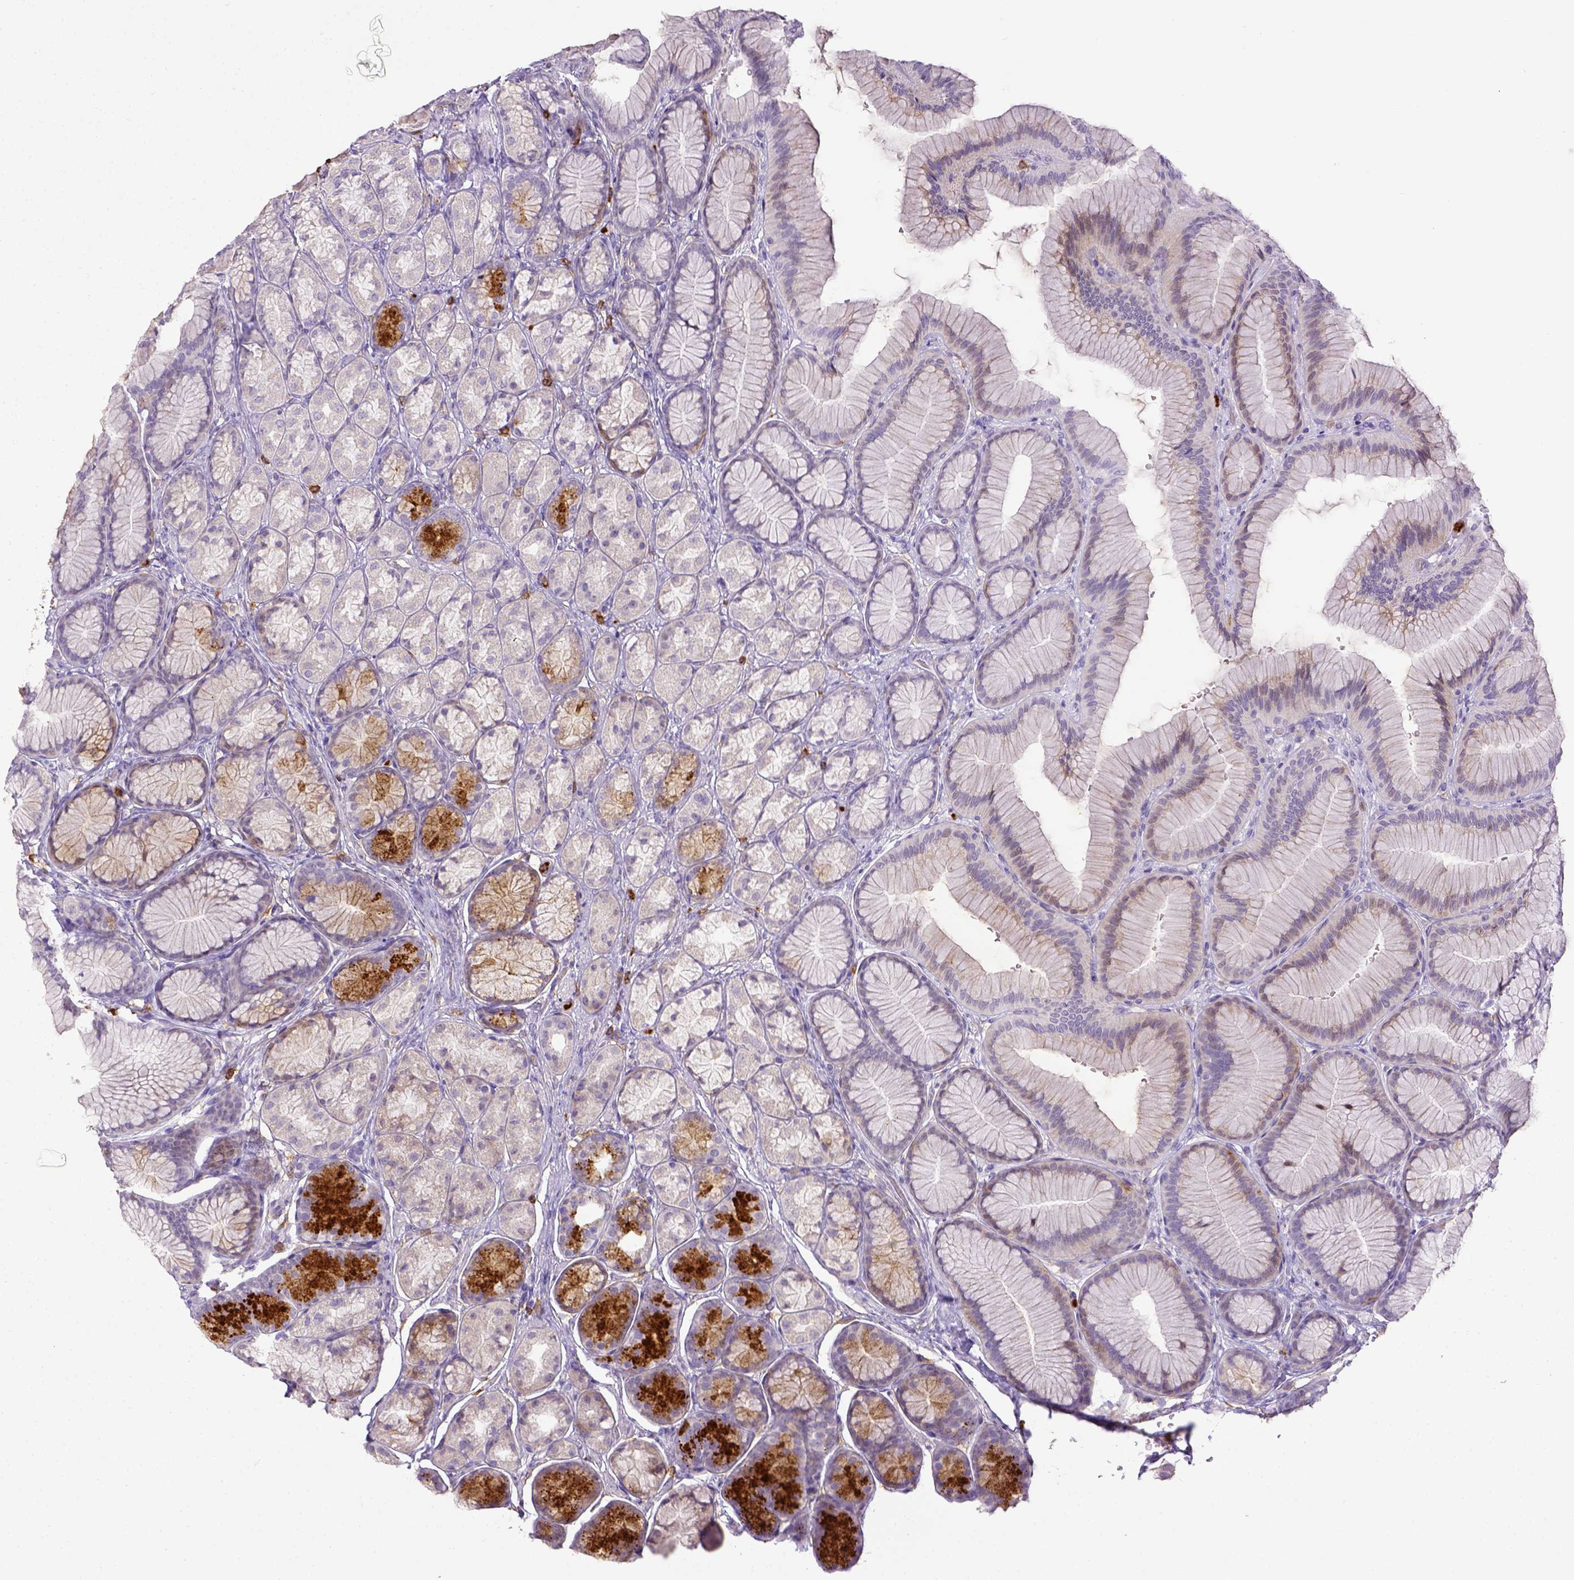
{"staining": {"intensity": "strong", "quantity": "<25%", "location": "cytoplasmic/membranous"}, "tissue": "stomach", "cell_type": "Glandular cells", "image_type": "normal", "snomed": [{"axis": "morphology", "description": "Normal tissue, NOS"}, {"axis": "morphology", "description": "Adenocarcinoma, NOS"}, {"axis": "morphology", "description": "Adenocarcinoma, High grade"}, {"axis": "topography", "description": "Stomach, upper"}, {"axis": "topography", "description": "Stomach"}], "caption": "Protein expression by immunohistochemistry exhibits strong cytoplasmic/membranous expression in approximately <25% of glandular cells in unremarkable stomach.", "gene": "ITGAM", "patient": {"sex": "female", "age": 65}}